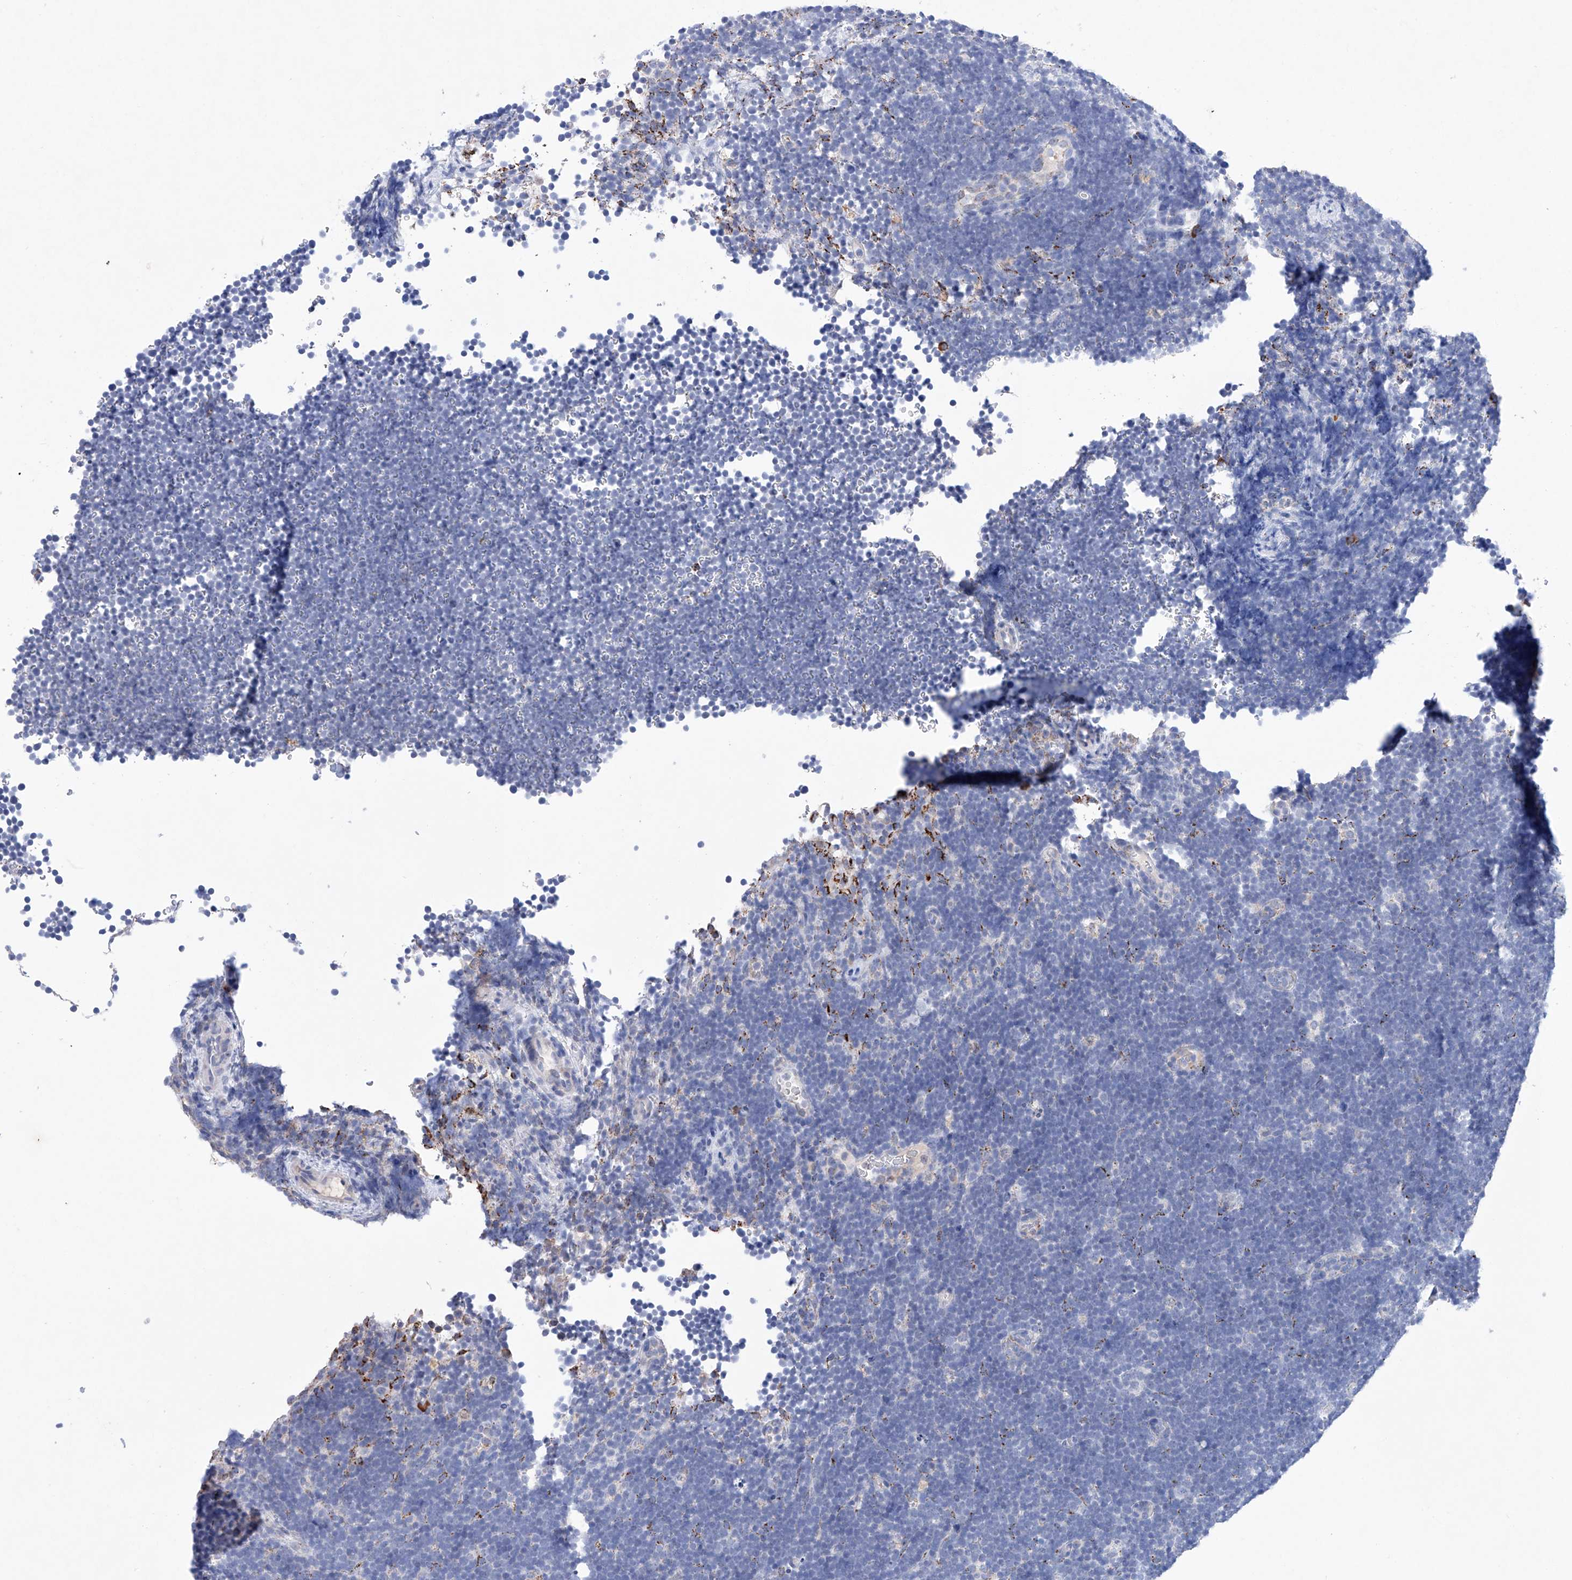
{"staining": {"intensity": "negative", "quantity": "none", "location": "none"}, "tissue": "lymphoma", "cell_type": "Tumor cells", "image_type": "cancer", "snomed": [{"axis": "morphology", "description": "Malignant lymphoma, non-Hodgkin's type, High grade"}, {"axis": "topography", "description": "Lymph node"}], "caption": "A histopathology image of human lymphoma is negative for staining in tumor cells.", "gene": "NRROS", "patient": {"sex": "male", "age": 13}}